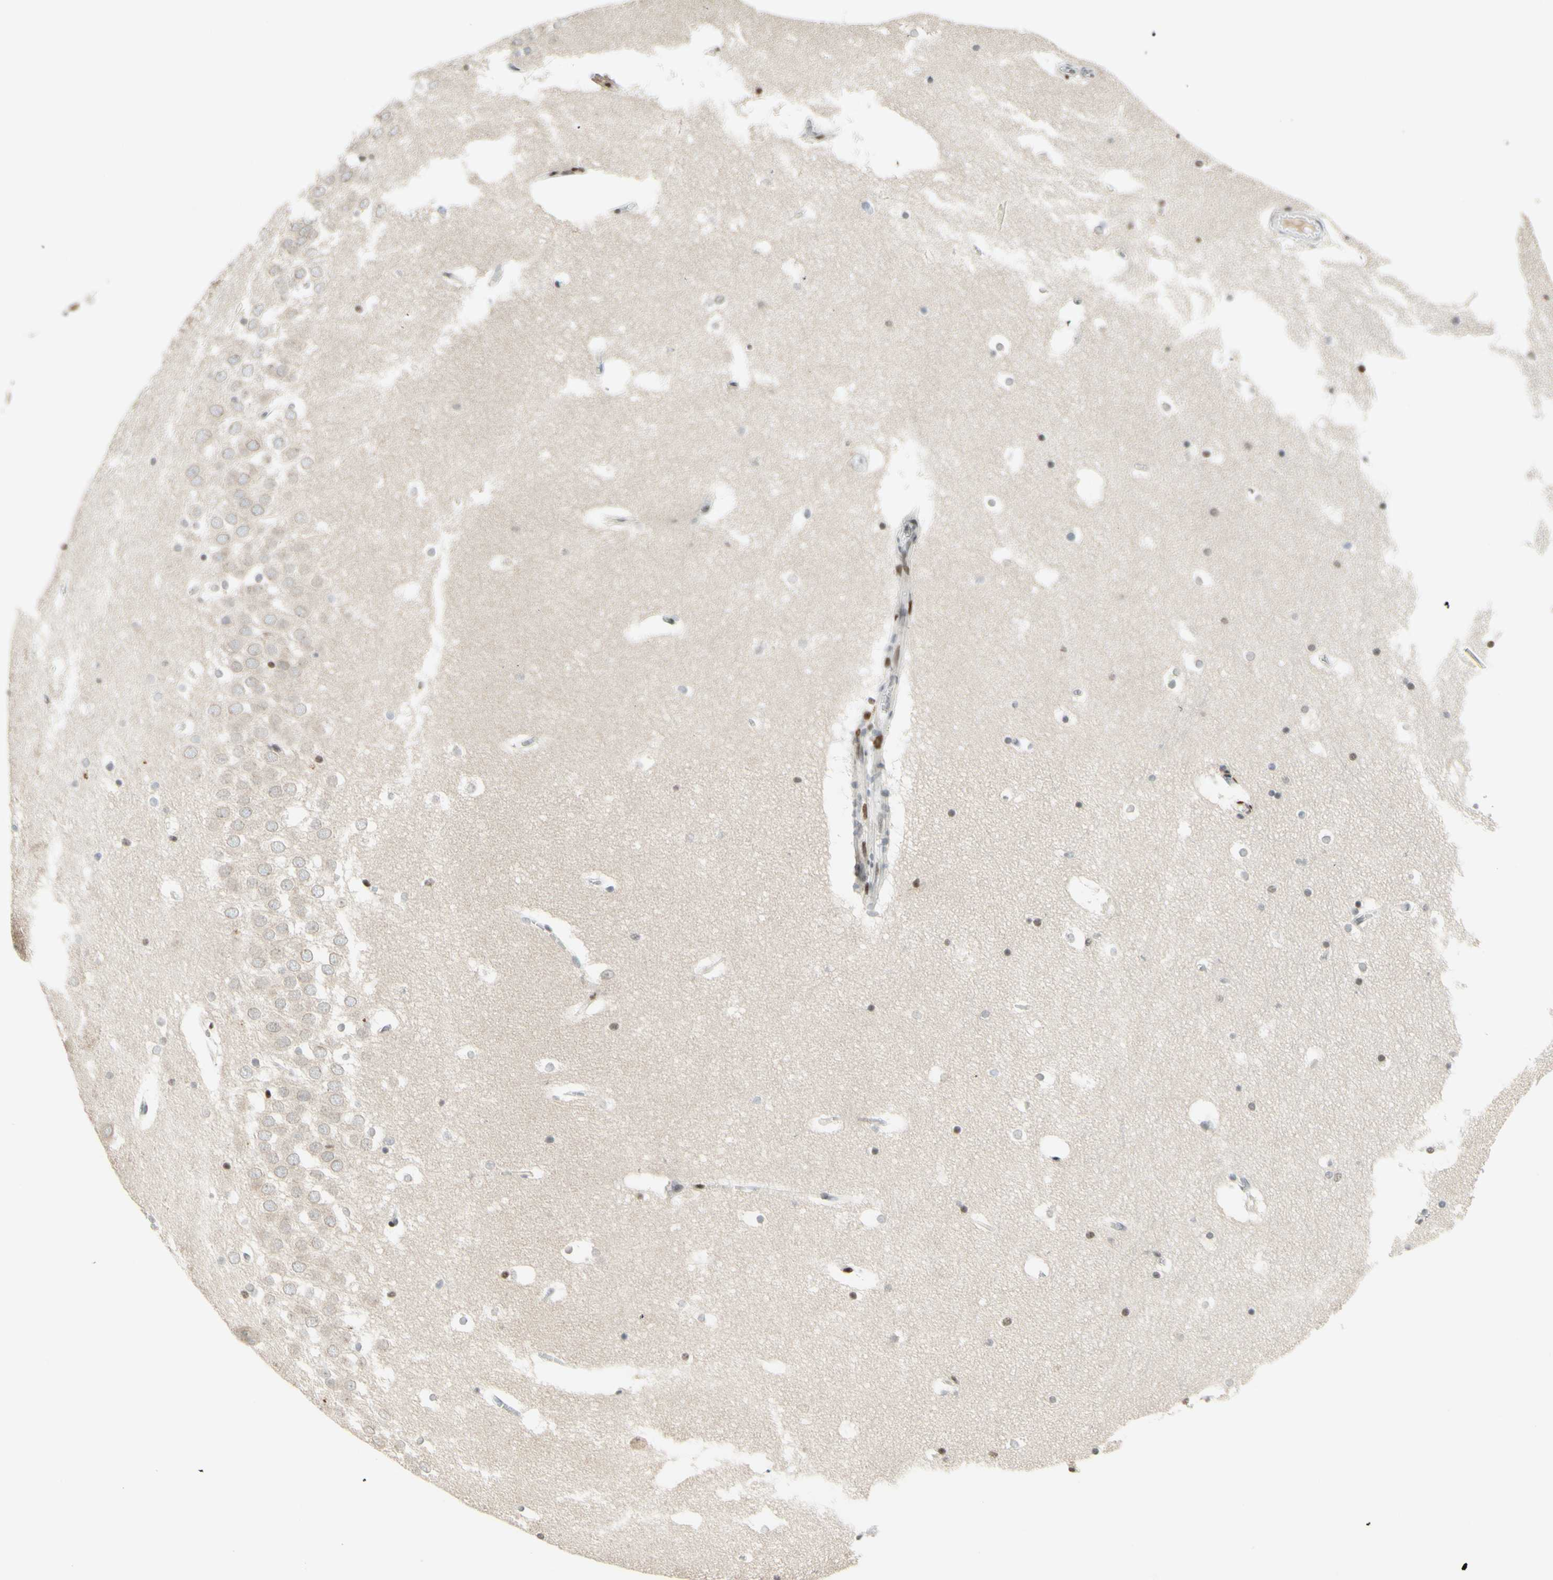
{"staining": {"intensity": "moderate", "quantity": "<25%", "location": "nuclear"}, "tissue": "hippocampus", "cell_type": "Glial cells", "image_type": "normal", "snomed": [{"axis": "morphology", "description": "Normal tissue, NOS"}, {"axis": "topography", "description": "Hippocampus"}], "caption": "IHC of normal hippocampus displays low levels of moderate nuclear expression in approximately <25% of glial cells. (IHC, brightfield microscopy, high magnification).", "gene": "CDKL5", "patient": {"sex": "male", "age": 45}}